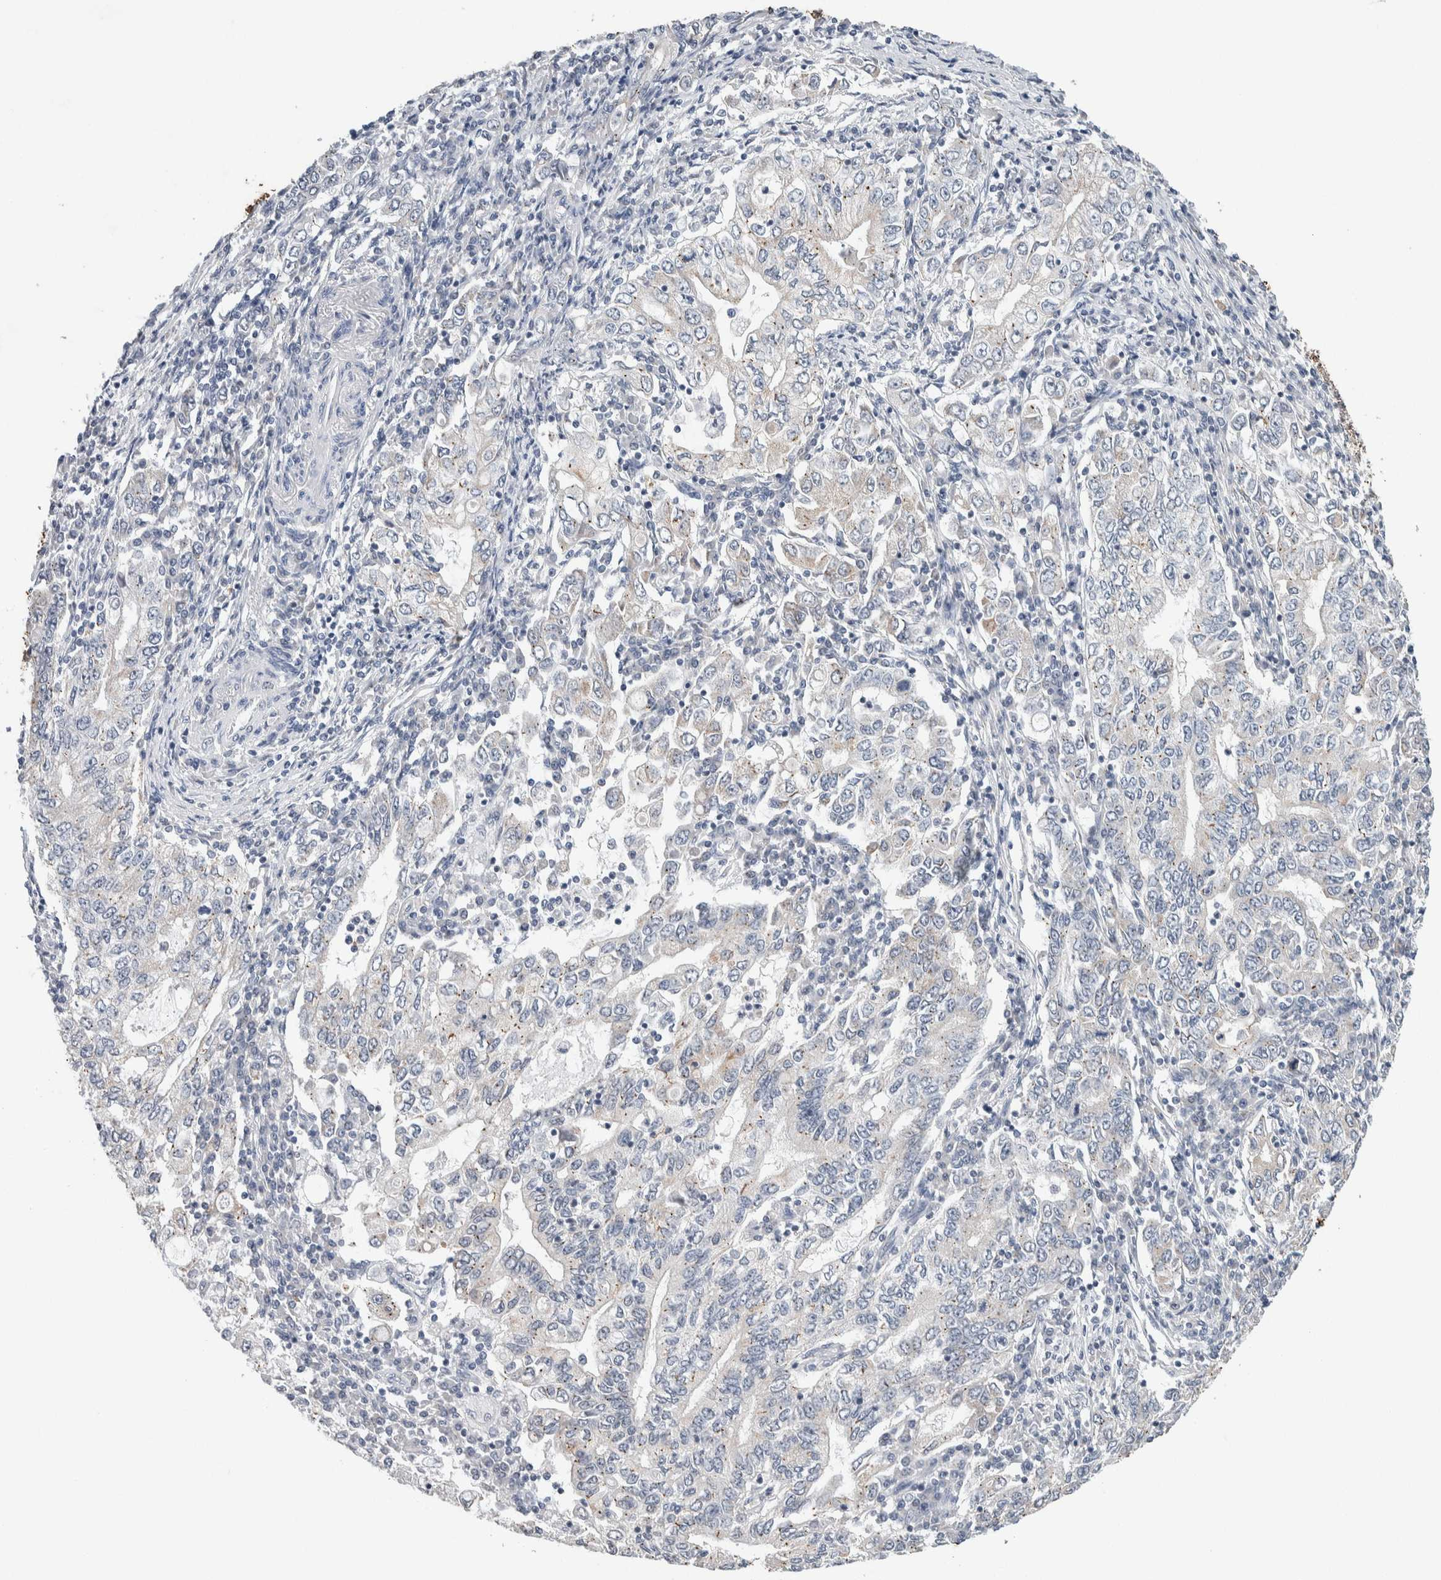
{"staining": {"intensity": "negative", "quantity": "none", "location": "none"}, "tissue": "stomach cancer", "cell_type": "Tumor cells", "image_type": "cancer", "snomed": [{"axis": "morphology", "description": "Adenocarcinoma, NOS"}, {"axis": "topography", "description": "Stomach, lower"}], "caption": "The image displays no significant expression in tumor cells of stomach cancer.", "gene": "SCN2A", "patient": {"sex": "female", "age": 72}}